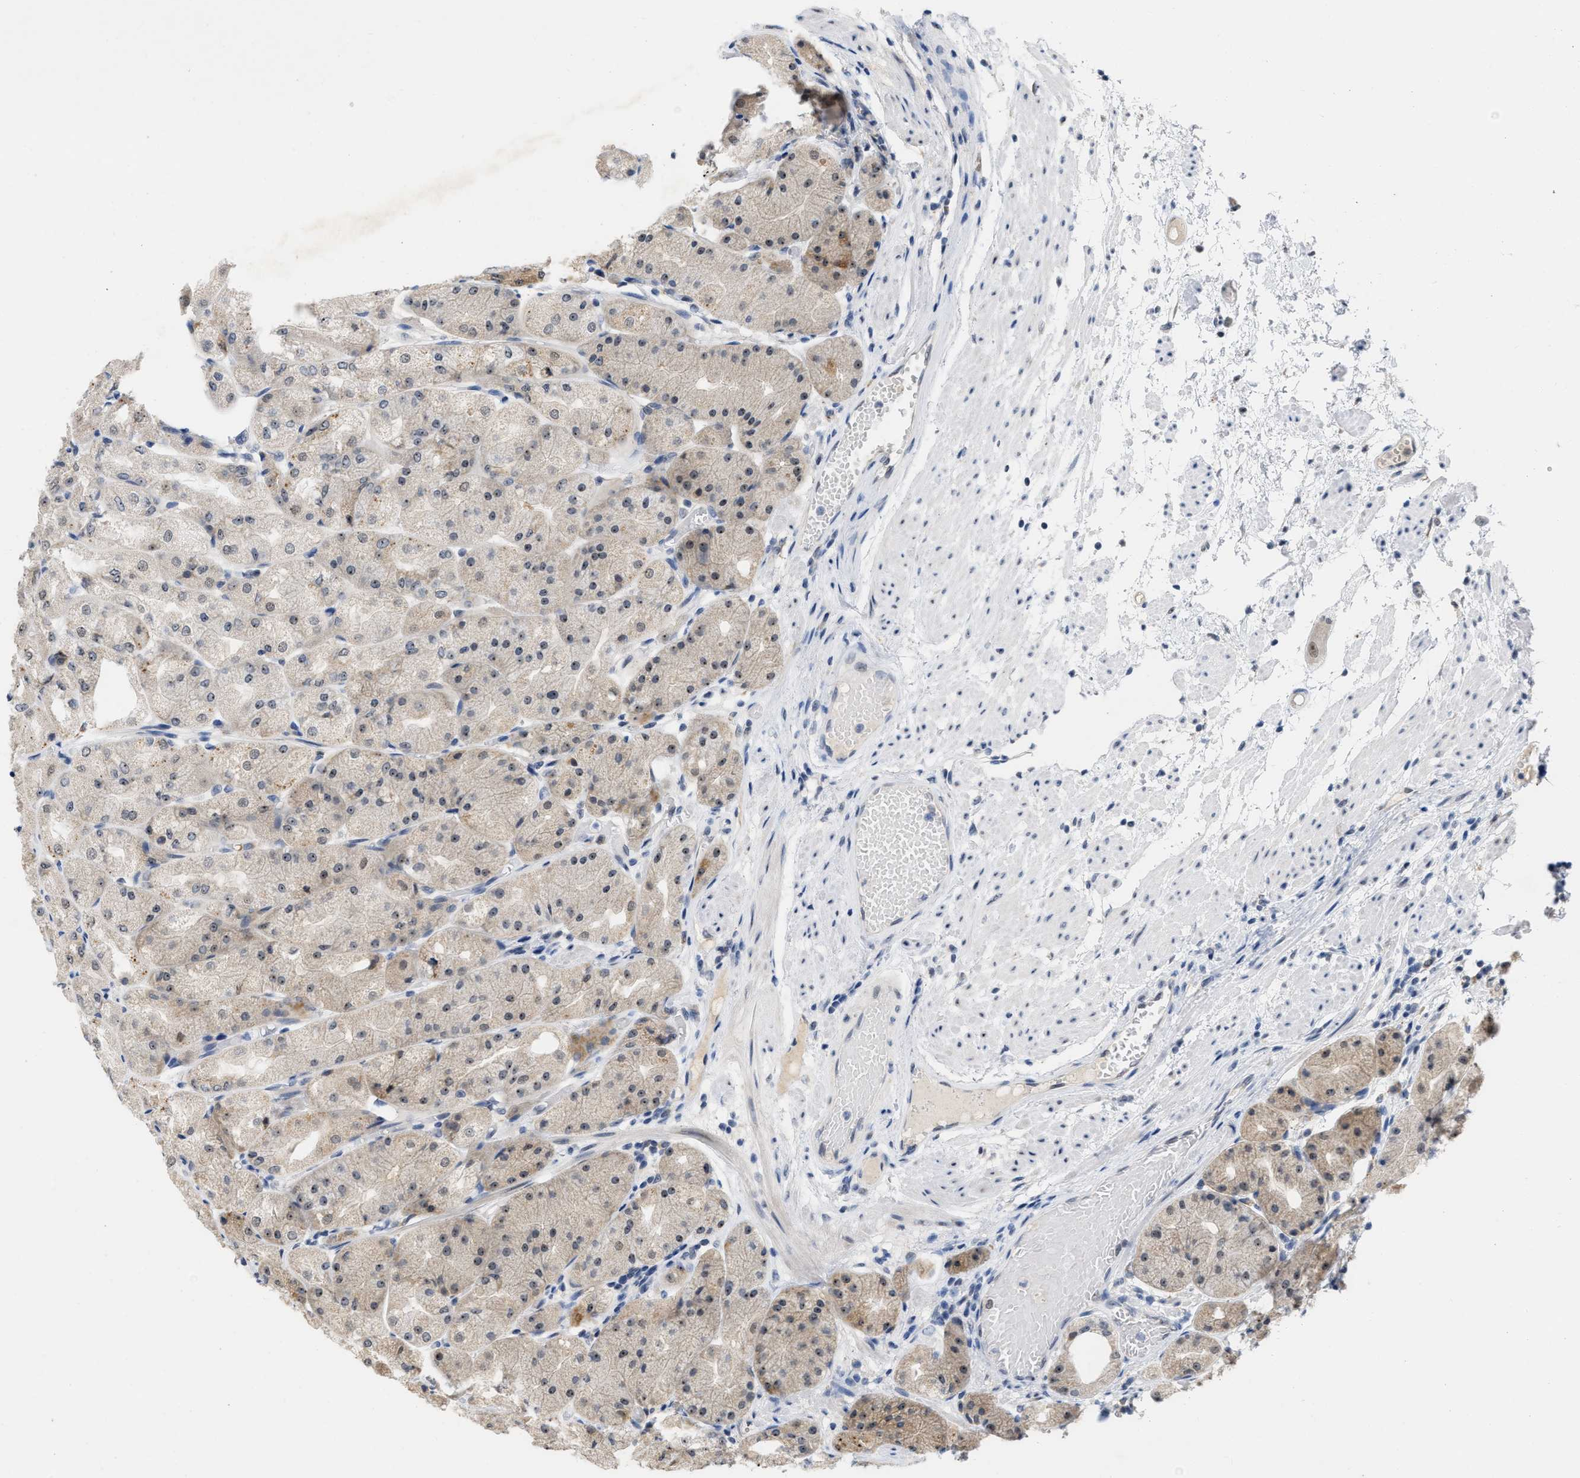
{"staining": {"intensity": "moderate", "quantity": ">75%", "location": "cytoplasmic/membranous,nuclear"}, "tissue": "stomach", "cell_type": "Glandular cells", "image_type": "normal", "snomed": [{"axis": "morphology", "description": "Normal tissue, NOS"}, {"axis": "topography", "description": "Stomach, upper"}], "caption": "Unremarkable stomach exhibits moderate cytoplasmic/membranous,nuclear staining in approximately >75% of glandular cells, visualized by immunohistochemistry. The staining was performed using DAB, with brown indicating positive protein expression. Nuclei are stained blue with hematoxylin.", "gene": "ELAC2", "patient": {"sex": "male", "age": 72}}